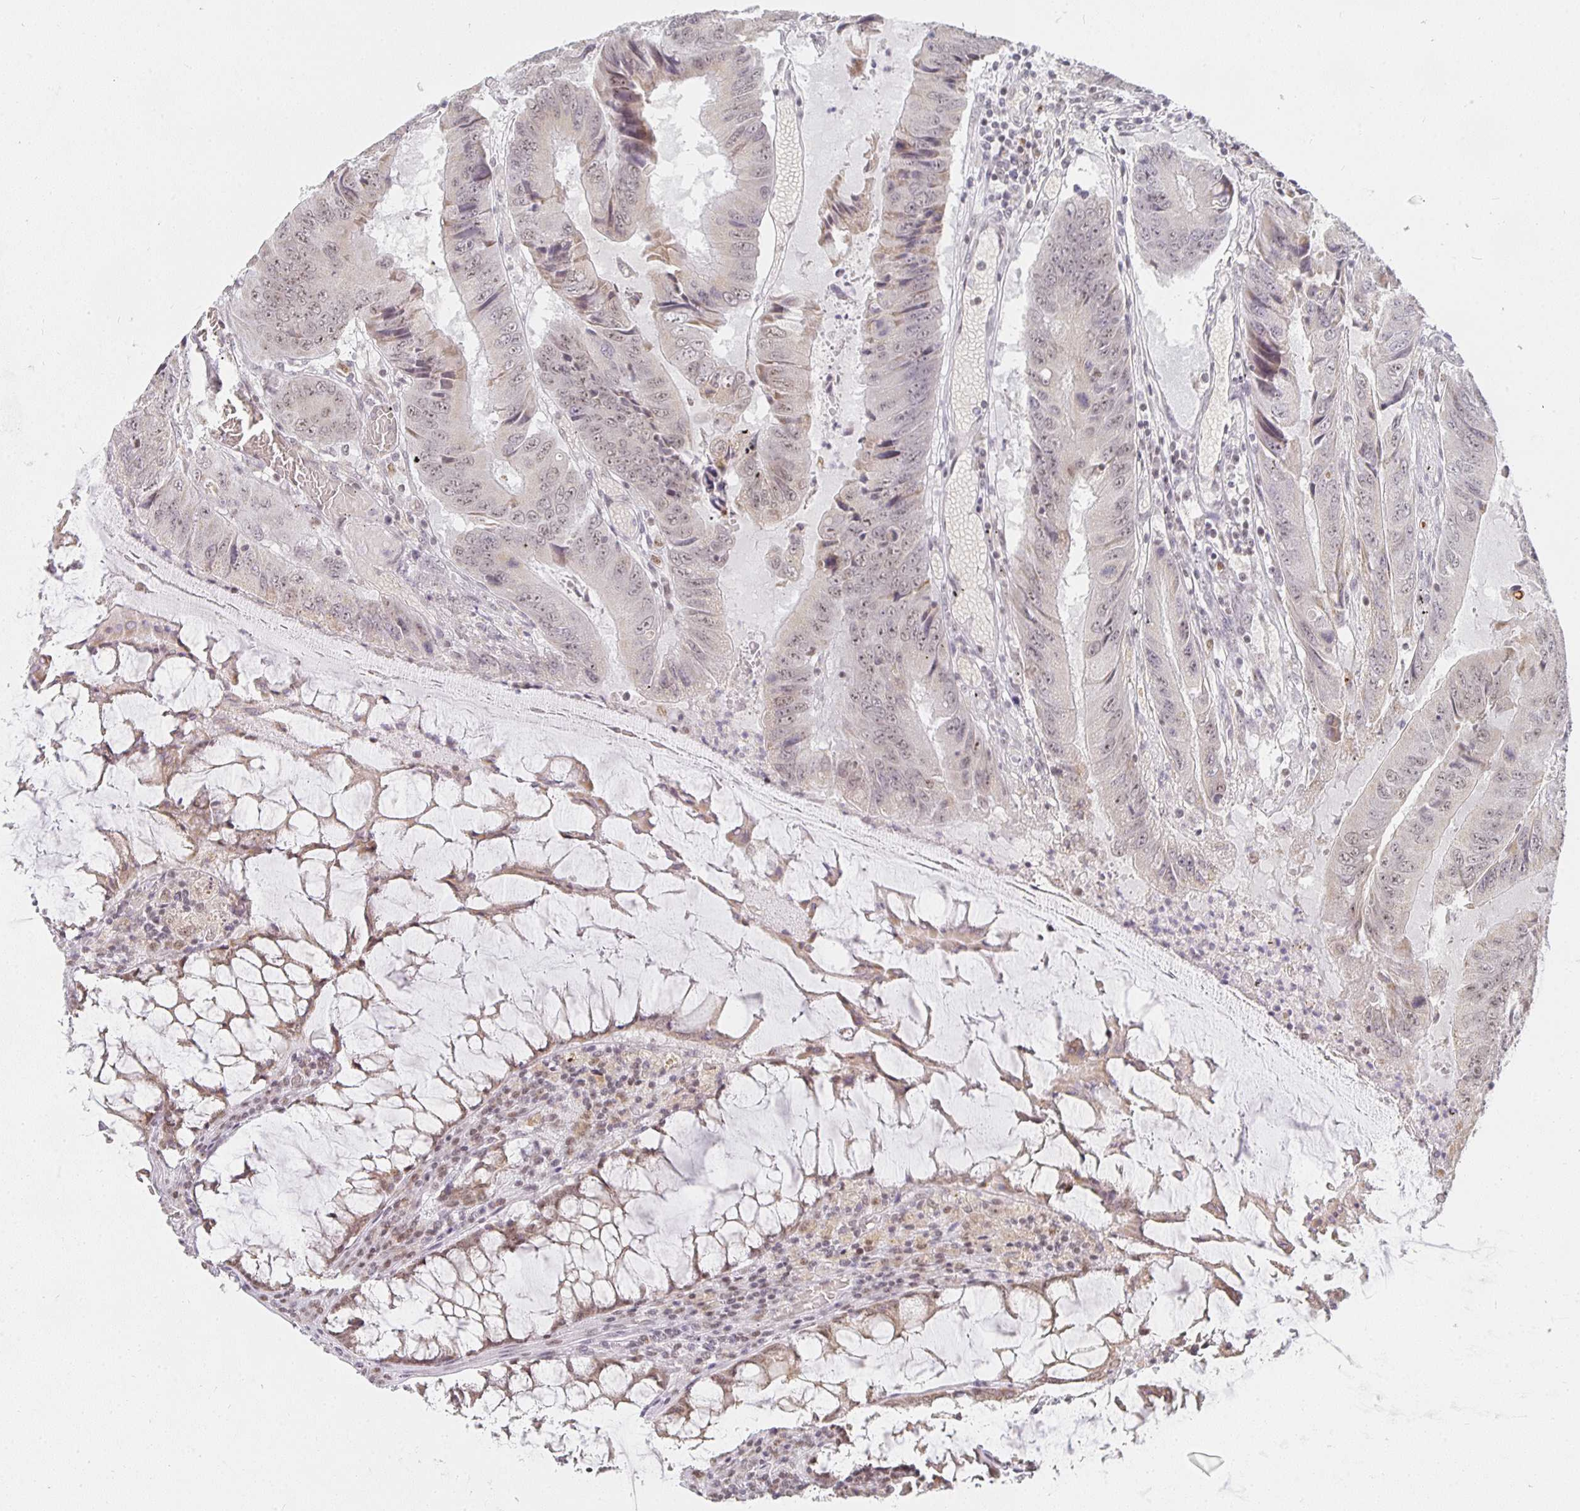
{"staining": {"intensity": "weak", "quantity": "<25%", "location": "cytoplasmic/membranous,nuclear"}, "tissue": "colorectal cancer", "cell_type": "Tumor cells", "image_type": "cancer", "snomed": [{"axis": "morphology", "description": "Adenocarcinoma, NOS"}, {"axis": "topography", "description": "Colon"}], "caption": "Immunohistochemistry histopathology image of neoplastic tissue: human colorectal cancer (adenocarcinoma) stained with DAB (3,3'-diaminobenzidine) exhibits no significant protein positivity in tumor cells. (Stains: DAB immunohistochemistry with hematoxylin counter stain, Microscopy: brightfield microscopy at high magnification).", "gene": "SMARCA2", "patient": {"sex": "male", "age": 53}}